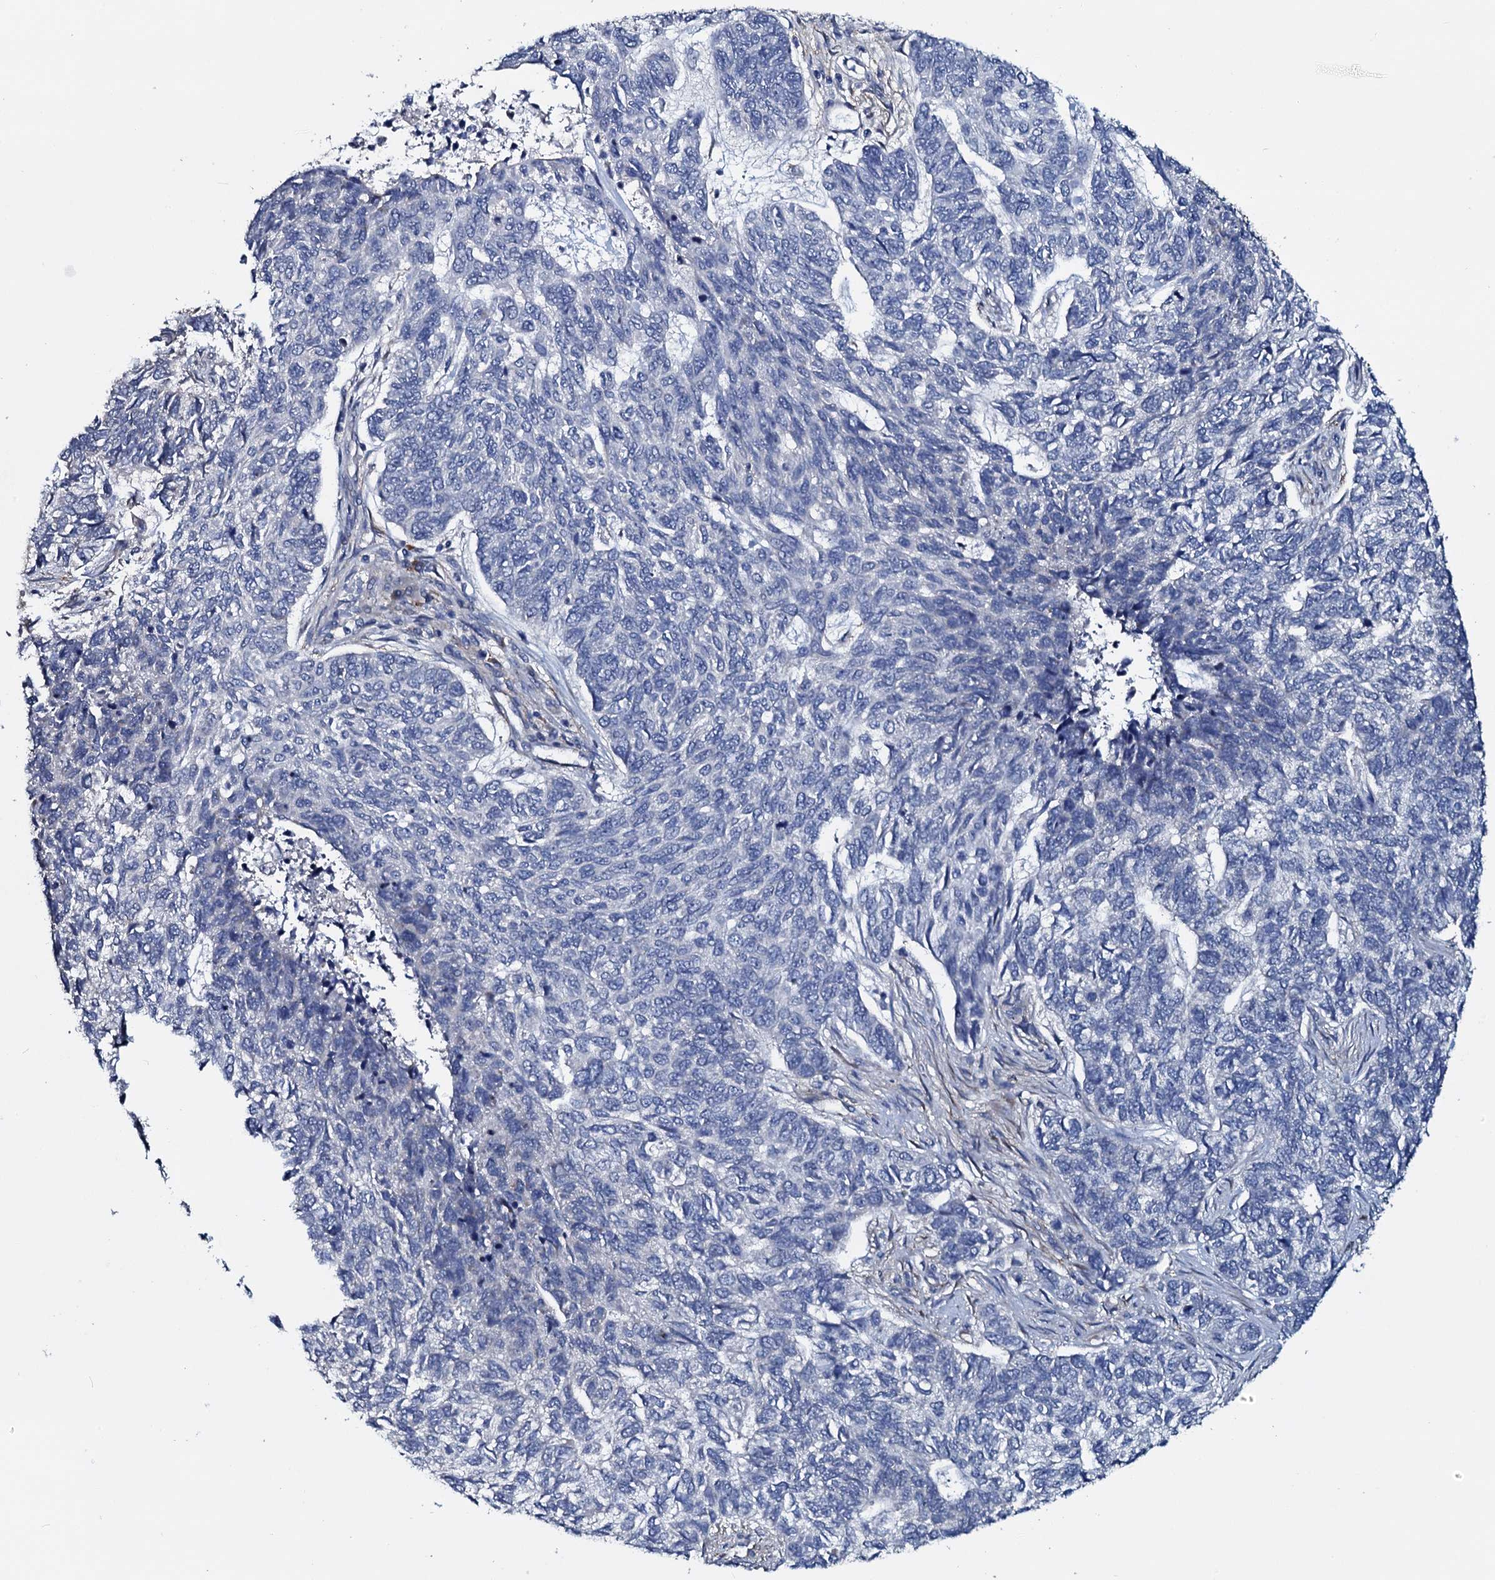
{"staining": {"intensity": "negative", "quantity": "none", "location": "none"}, "tissue": "skin cancer", "cell_type": "Tumor cells", "image_type": "cancer", "snomed": [{"axis": "morphology", "description": "Basal cell carcinoma"}, {"axis": "topography", "description": "Skin"}], "caption": "This is an immunohistochemistry (IHC) photomicrograph of skin cancer. There is no staining in tumor cells.", "gene": "IL12B", "patient": {"sex": "female", "age": 65}}